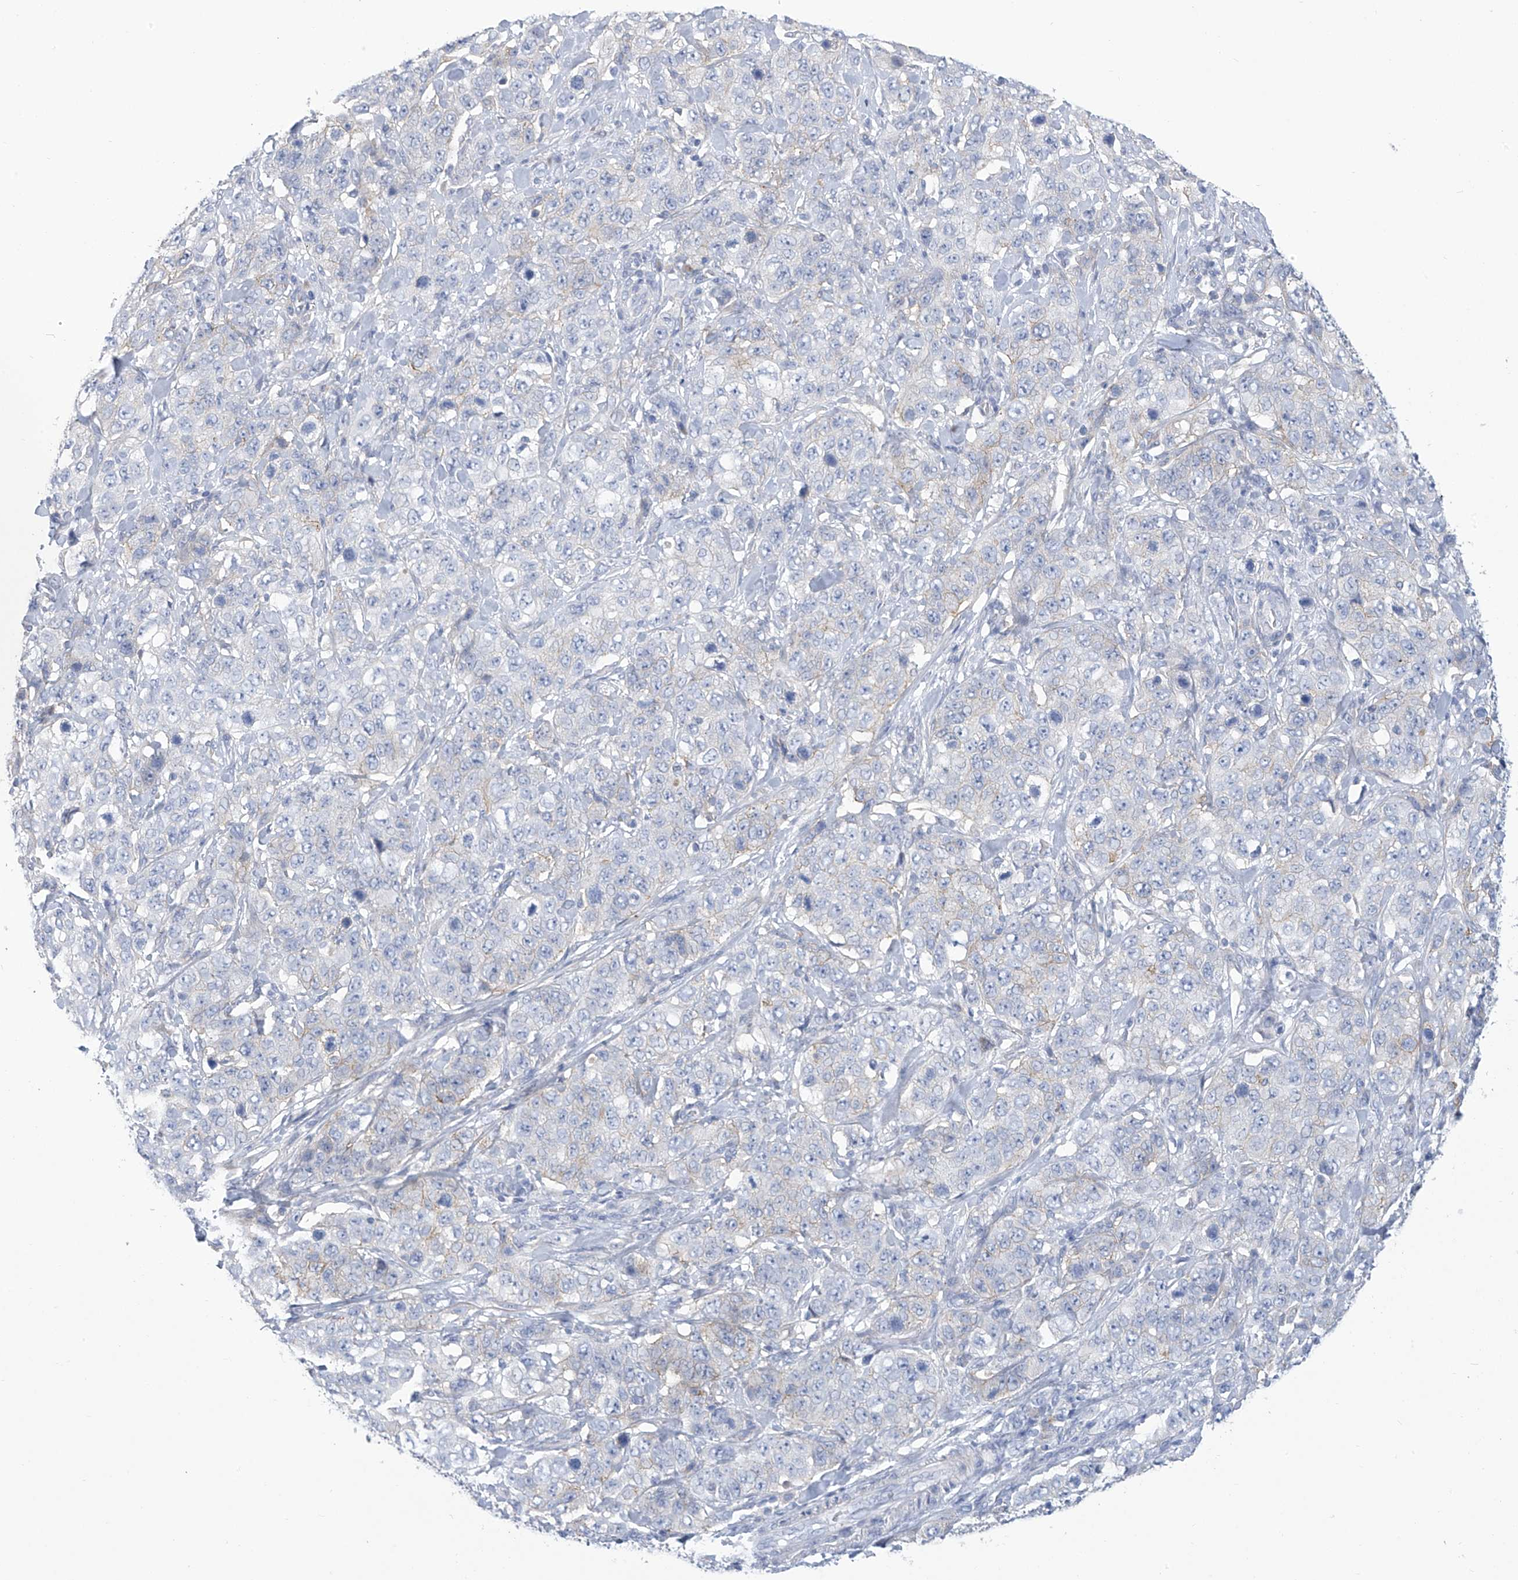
{"staining": {"intensity": "negative", "quantity": "none", "location": "none"}, "tissue": "stomach cancer", "cell_type": "Tumor cells", "image_type": "cancer", "snomed": [{"axis": "morphology", "description": "Adenocarcinoma, NOS"}, {"axis": "topography", "description": "Stomach"}], "caption": "A histopathology image of stomach cancer (adenocarcinoma) stained for a protein shows no brown staining in tumor cells.", "gene": "SLCO4A1", "patient": {"sex": "male", "age": 48}}